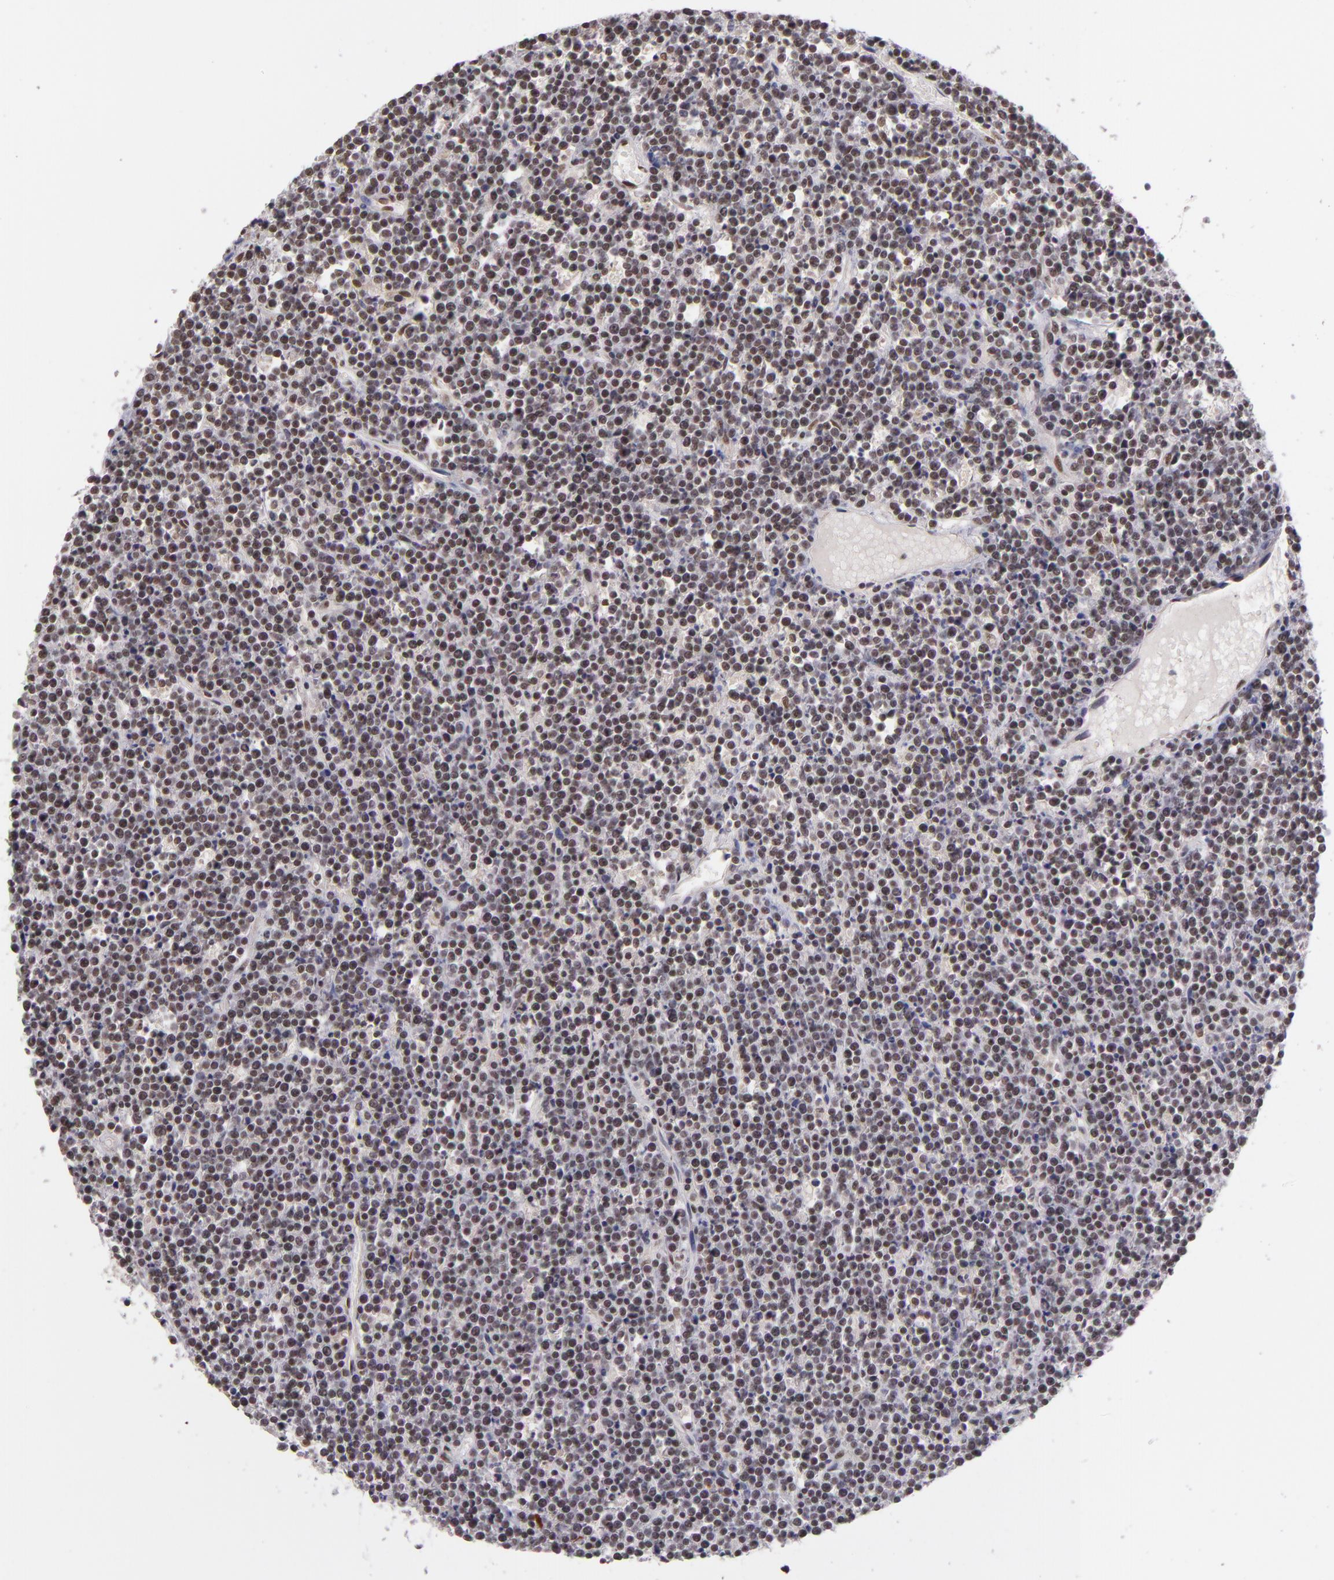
{"staining": {"intensity": "weak", "quantity": ">75%", "location": "nuclear"}, "tissue": "lymphoma", "cell_type": "Tumor cells", "image_type": "cancer", "snomed": [{"axis": "morphology", "description": "Malignant lymphoma, non-Hodgkin's type, High grade"}, {"axis": "topography", "description": "Ovary"}], "caption": "This is a micrograph of immunohistochemistry (IHC) staining of lymphoma, which shows weak staining in the nuclear of tumor cells.", "gene": "ZNF148", "patient": {"sex": "female", "age": 56}}